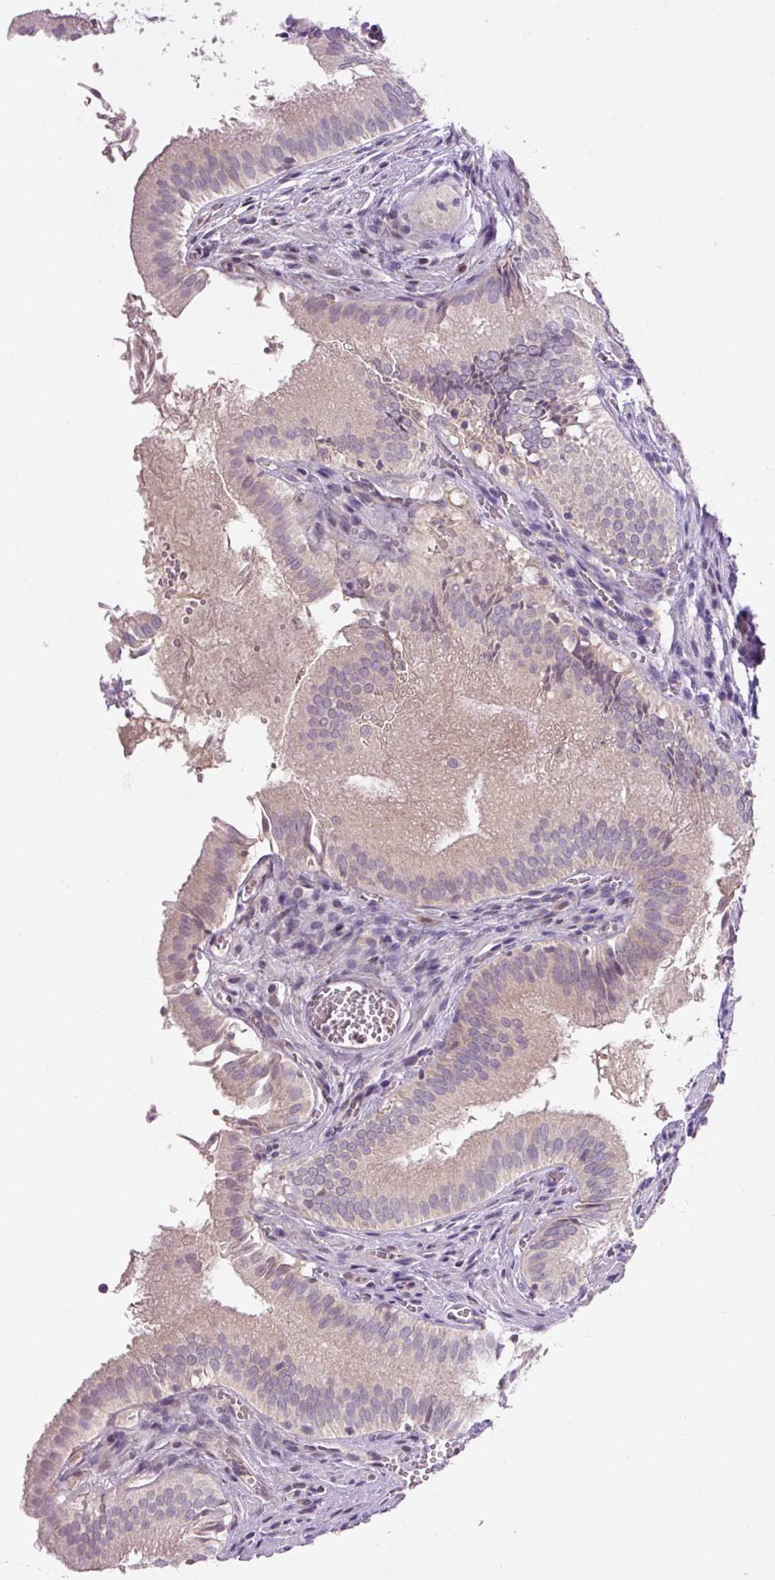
{"staining": {"intensity": "weak", "quantity": "<25%", "location": "cytoplasmic/membranous"}, "tissue": "gallbladder", "cell_type": "Glandular cells", "image_type": "normal", "snomed": [{"axis": "morphology", "description": "Normal tissue, NOS"}, {"axis": "topography", "description": "Gallbladder"}, {"axis": "topography", "description": "Peripheral nerve tissue"}], "caption": "This is a image of immunohistochemistry (IHC) staining of normal gallbladder, which shows no positivity in glandular cells. (DAB IHC, high magnification).", "gene": "FABP7", "patient": {"sex": "male", "age": 17}}